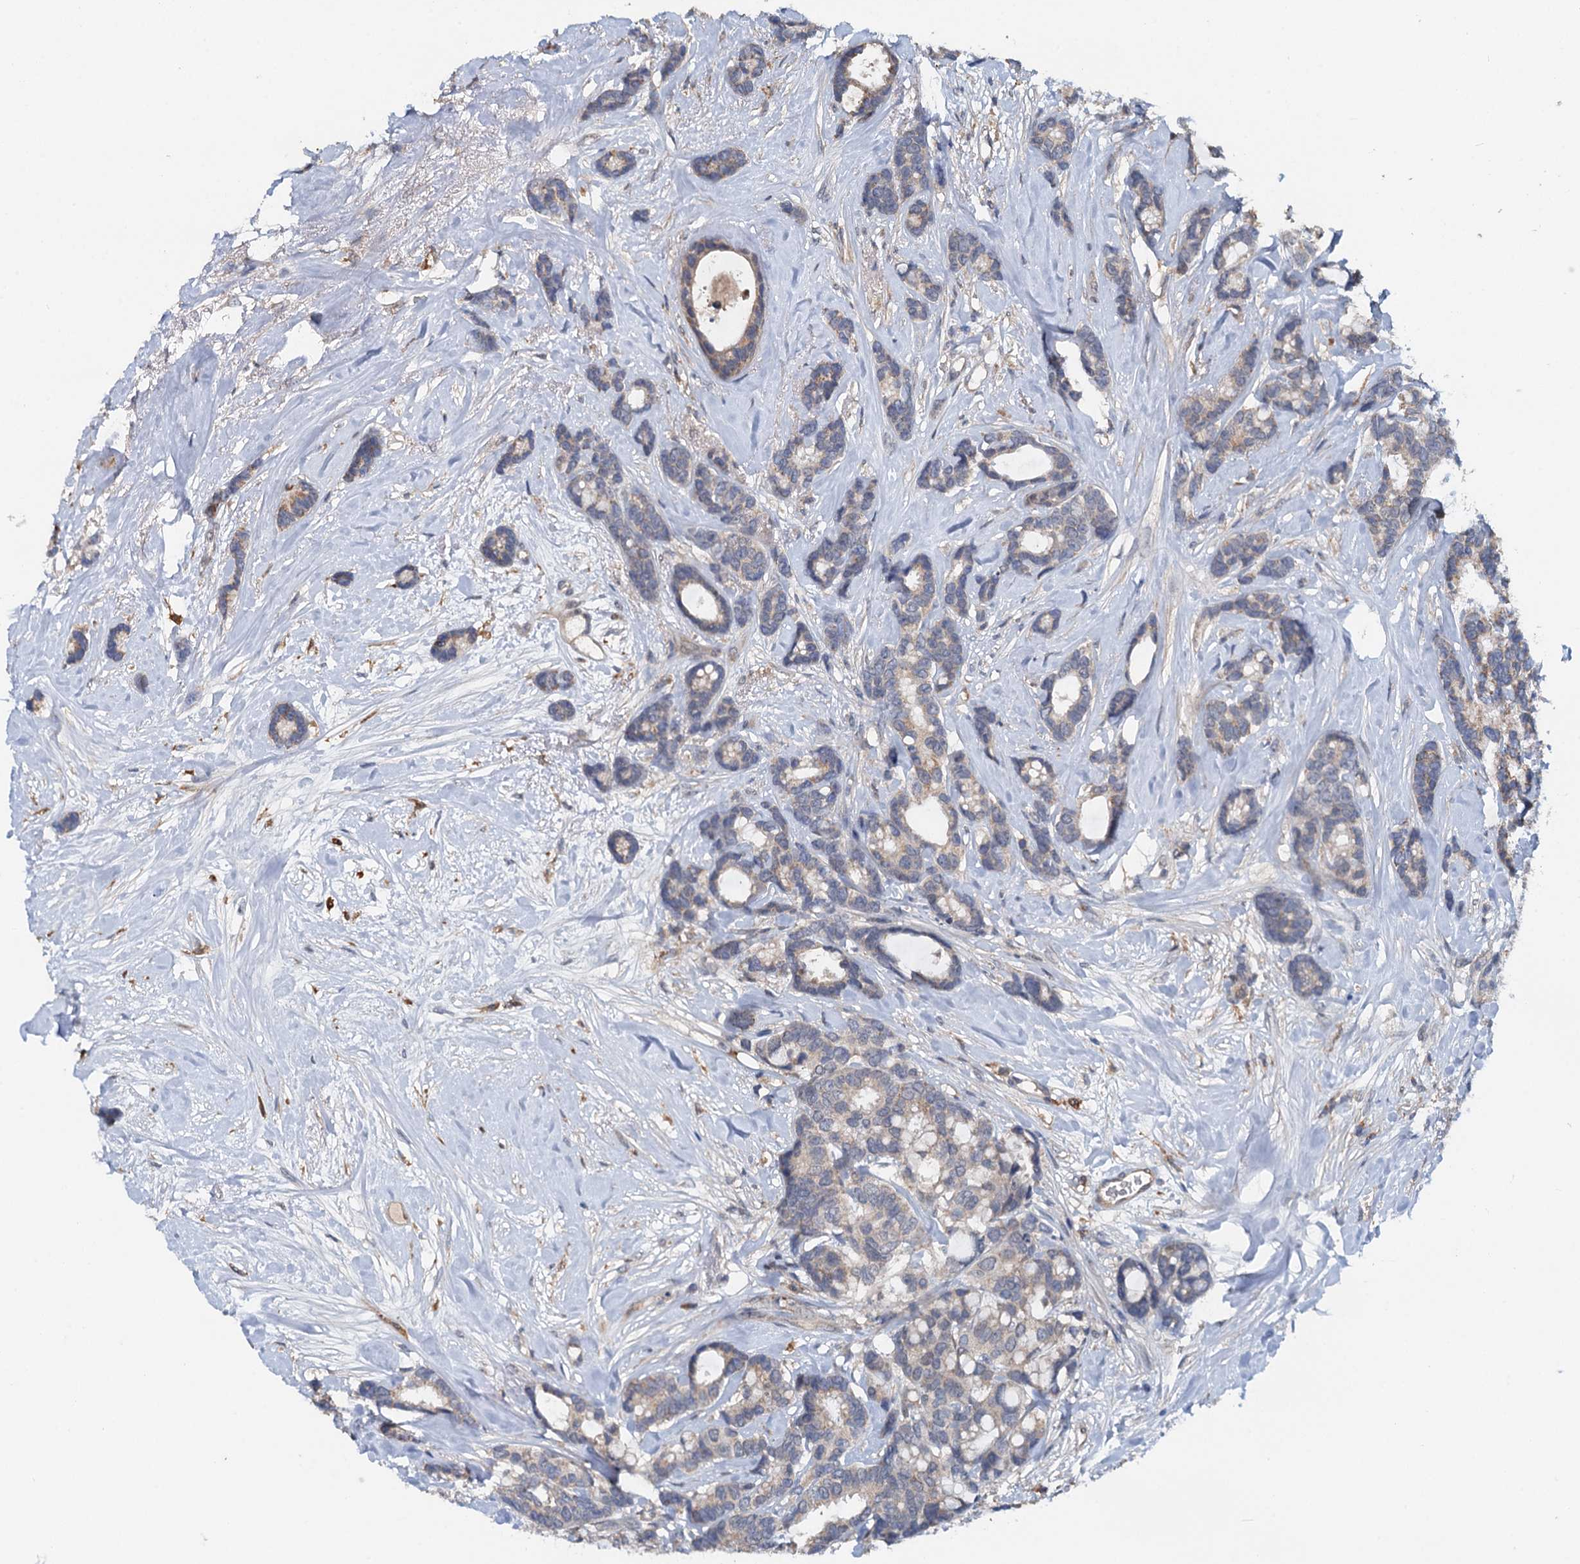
{"staining": {"intensity": "negative", "quantity": "none", "location": "none"}, "tissue": "breast cancer", "cell_type": "Tumor cells", "image_type": "cancer", "snomed": [{"axis": "morphology", "description": "Duct carcinoma"}, {"axis": "topography", "description": "Breast"}], "caption": "The micrograph shows no significant staining in tumor cells of breast cancer.", "gene": "ZNF606", "patient": {"sex": "female", "age": 87}}